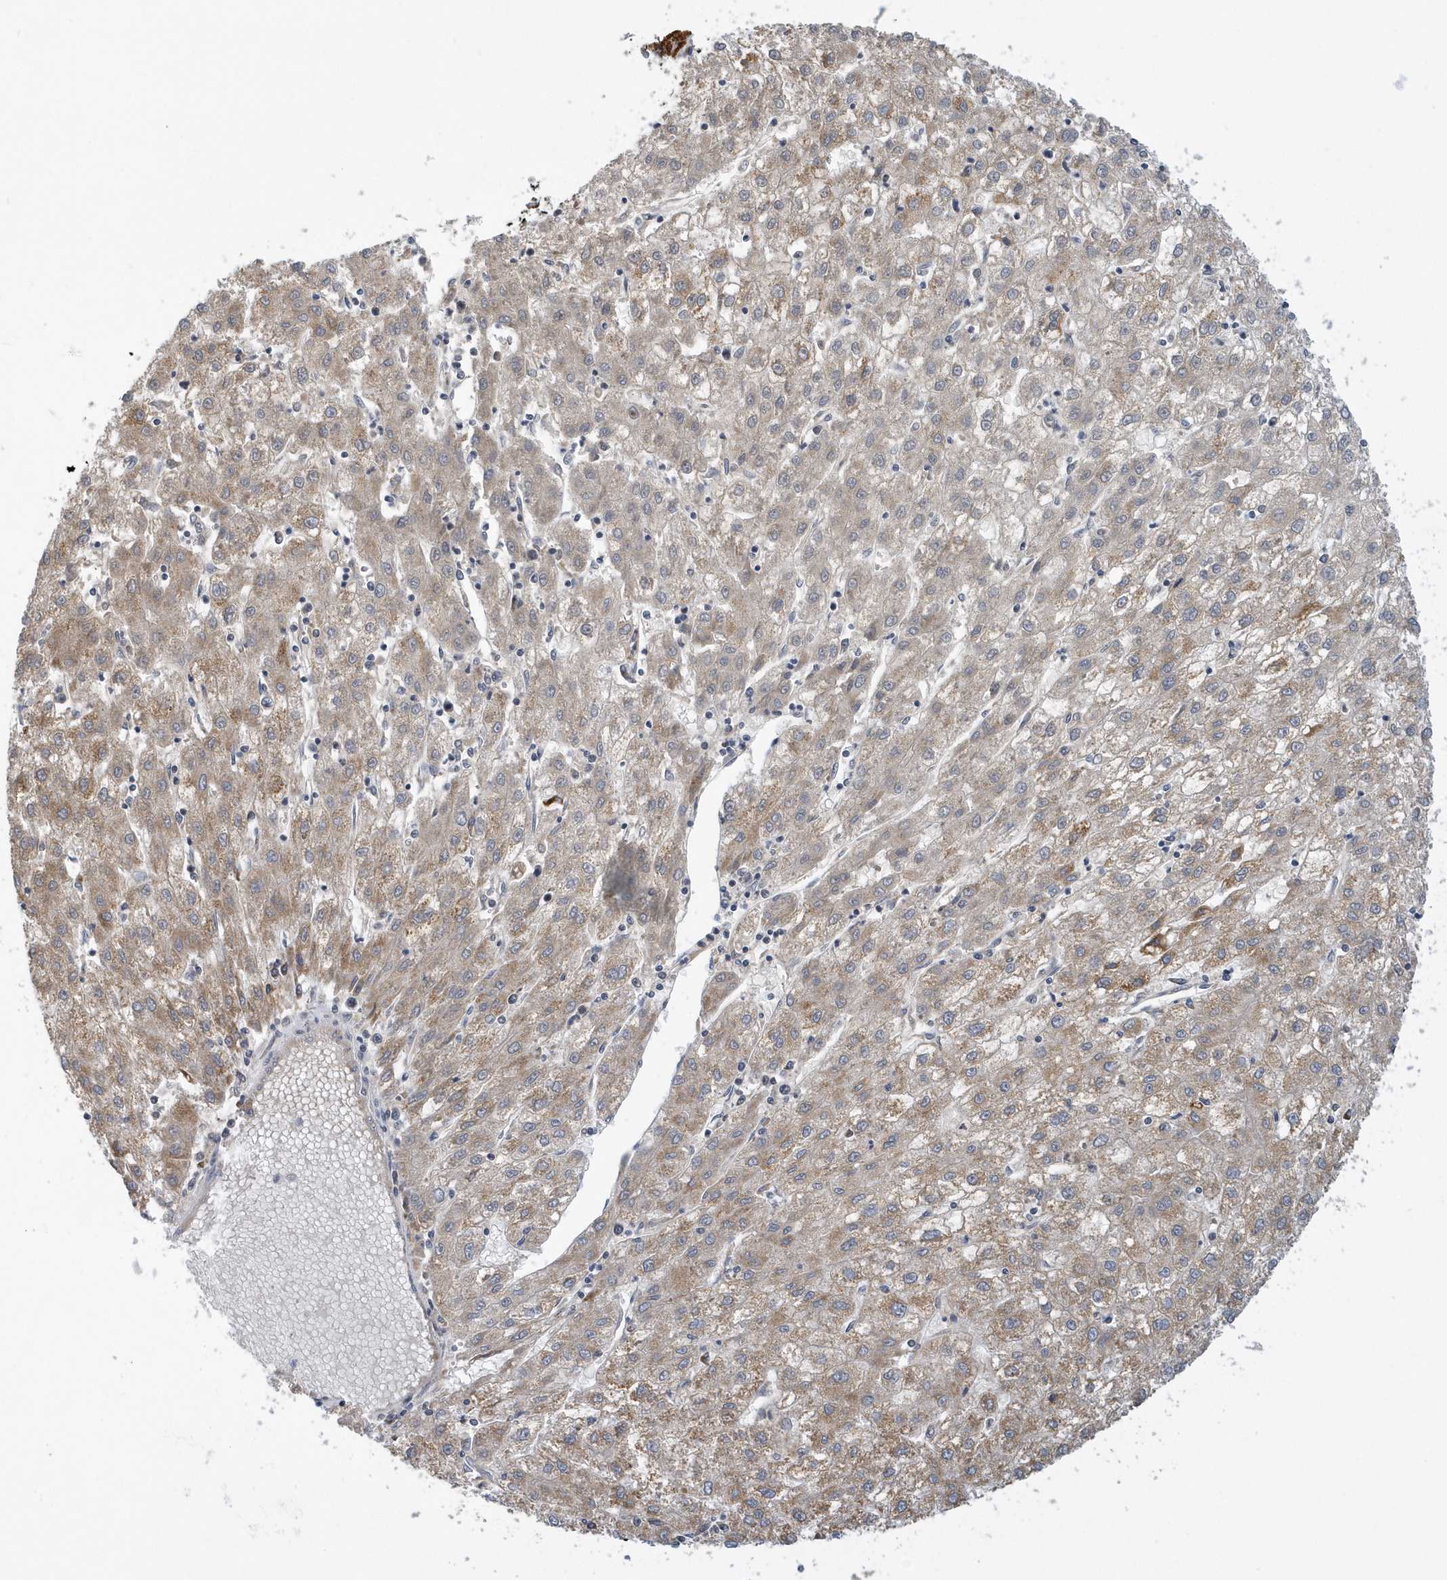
{"staining": {"intensity": "moderate", "quantity": "<25%", "location": "cytoplasmic/membranous"}, "tissue": "liver cancer", "cell_type": "Tumor cells", "image_type": "cancer", "snomed": [{"axis": "morphology", "description": "Carcinoma, Hepatocellular, NOS"}, {"axis": "topography", "description": "Liver"}], "caption": "Hepatocellular carcinoma (liver) was stained to show a protein in brown. There is low levels of moderate cytoplasmic/membranous positivity in about <25% of tumor cells. The staining was performed using DAB to visualize the protein expression in brown, while the nuclei were stained in blue with hematoxylin (Magnification: 20x).", "gene": "VWA5B2", "patient": {"sex": "male", "age": 72}}